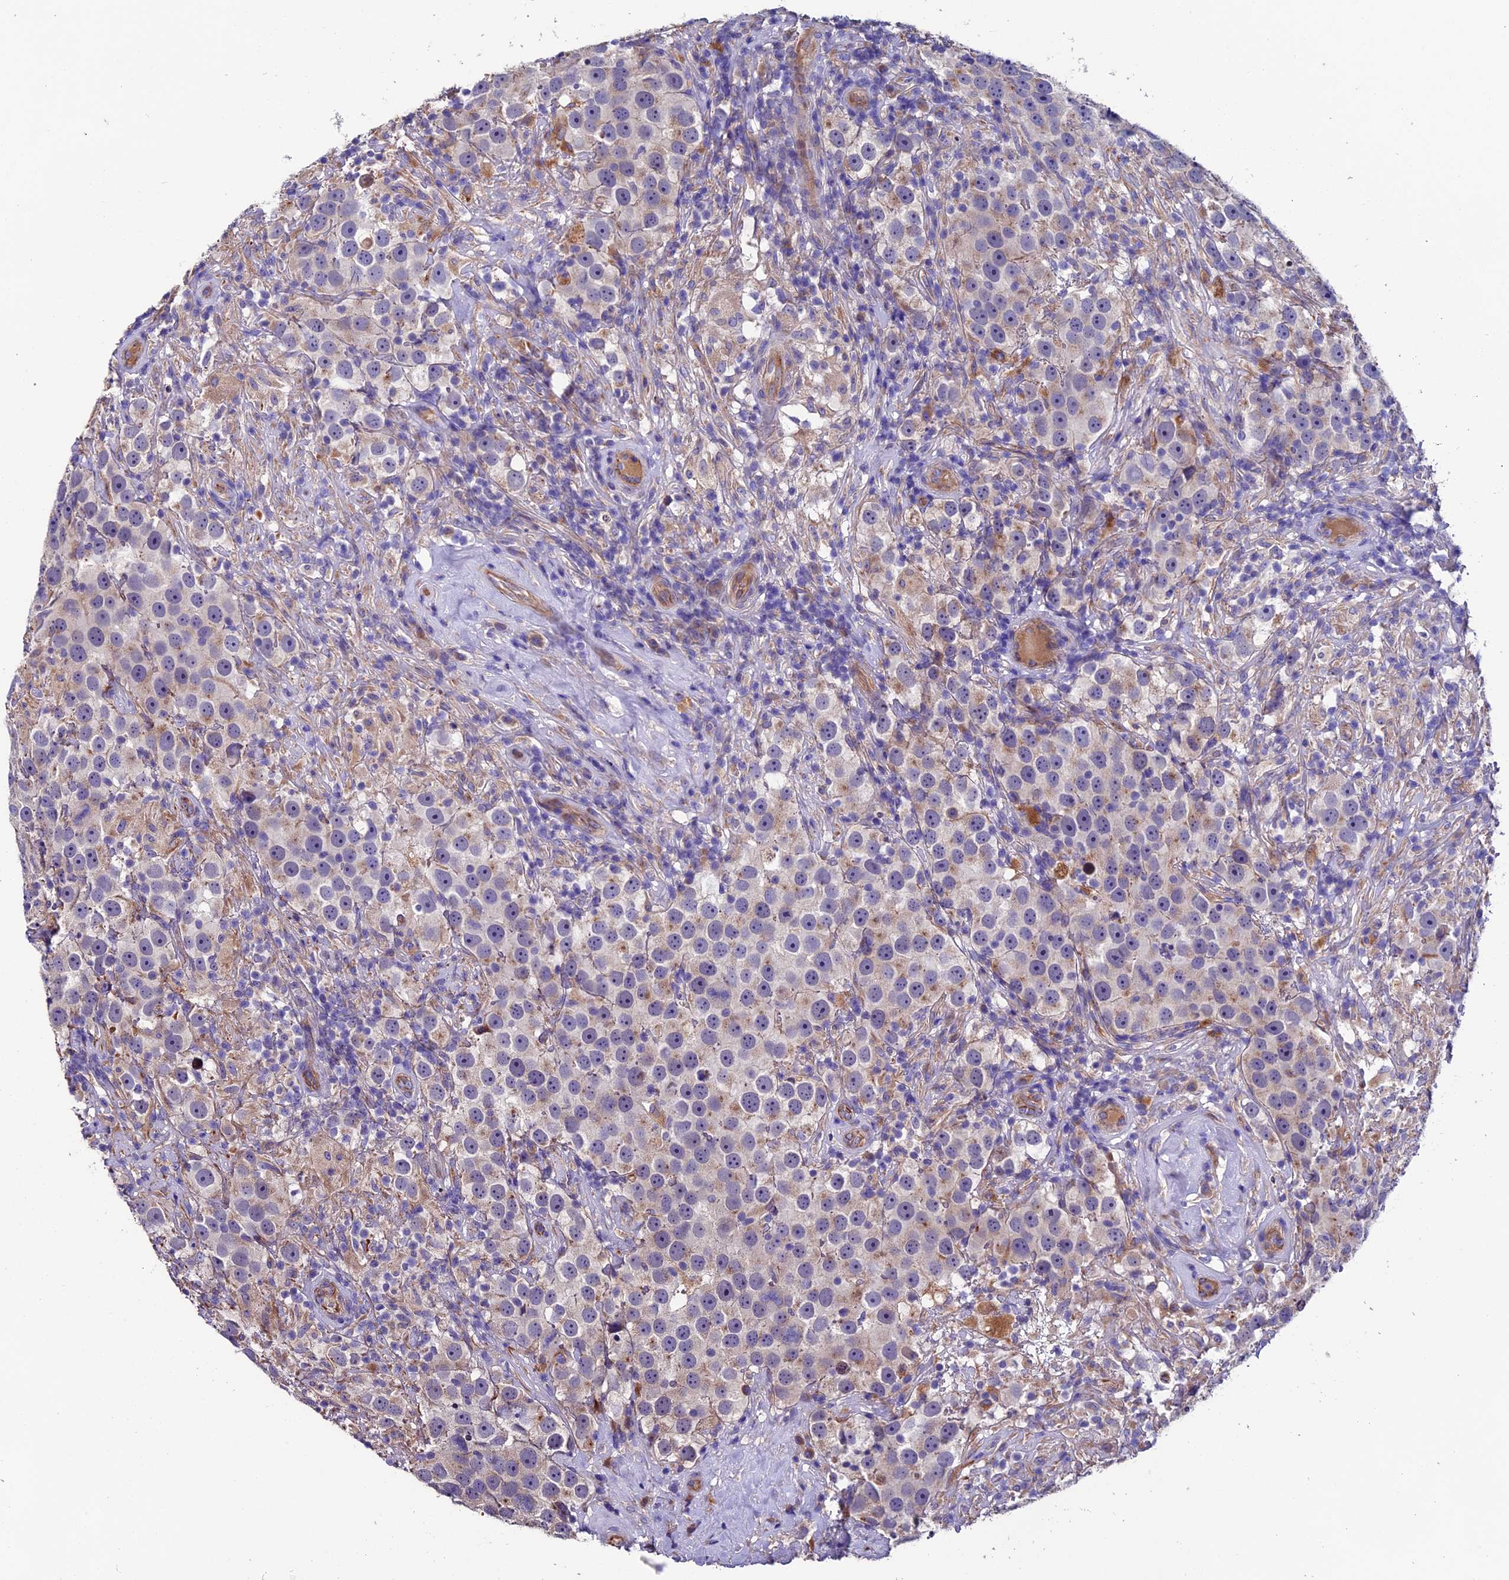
{"staining": {"intensity": "weak", "quantity": "<25%", "location": "cytoplasmic/membranous"}, "tissue": "testis cancer", "cell_type": "Tumor cells", "image_type": "cancer", "snomed": [{"axis": "morphology", "description": "Seminoma, NOS"}, {"axis": "topography", "description": "Testis"}], "caption": "Immunohistochemistry photomicrograph of human testis cancer (seminoma) stained for a protein (brown), which exhibits no positivity in tumor cells.", "gene": "CLN5", "patient": {"sex": "male", "age": 49}}